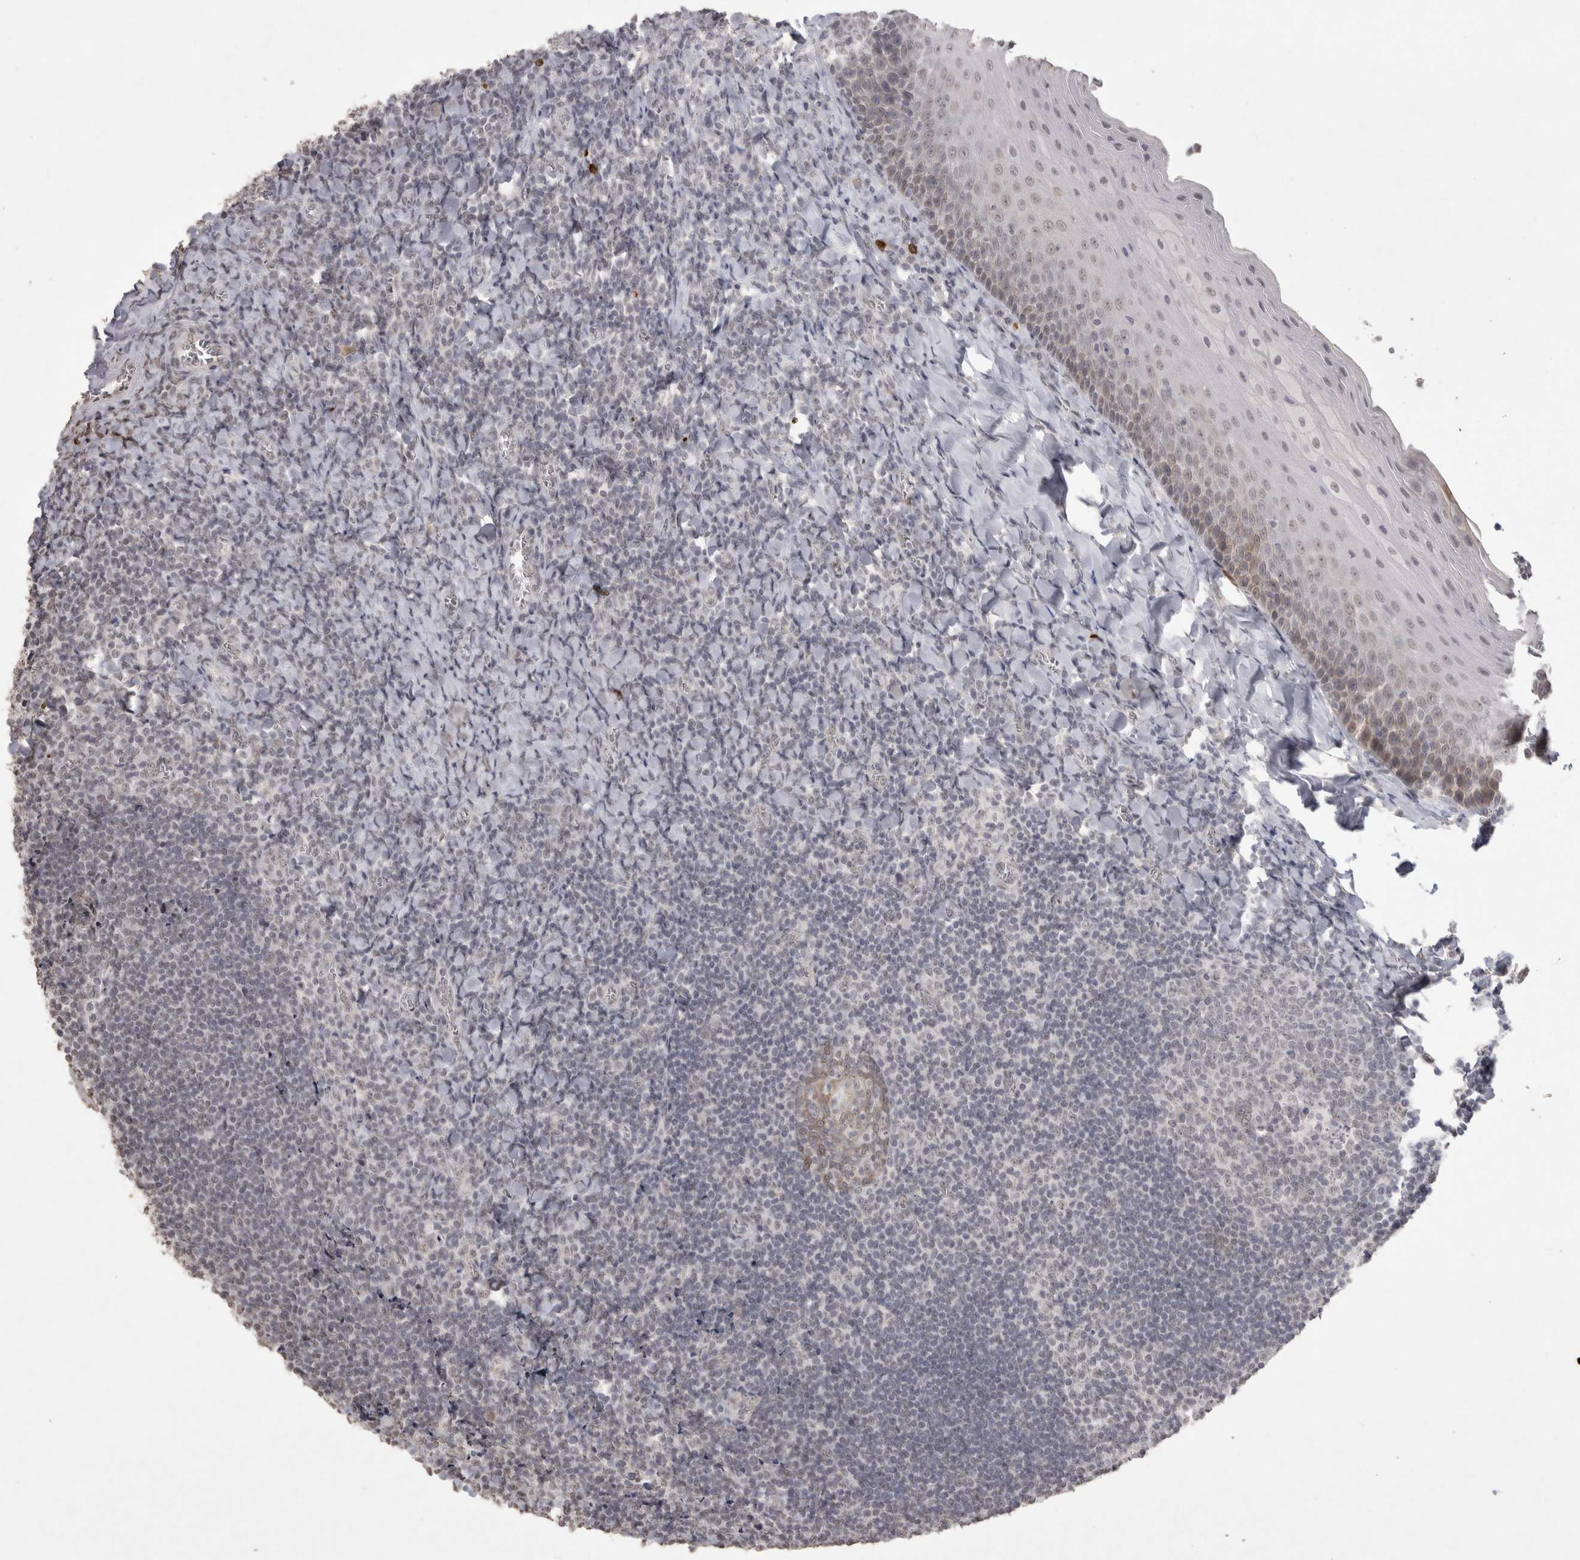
{"staining": {"intensity": "negative", "quantity": "none", "location": "none"}, "tissue": "tonsil", "cell_type": "Germinal center cells", "image_type": "normal", "snomed": [{"axis": "morphology", "description": "Normal tissue, NOS"}, {"axis": "topography", "description": "Tonsil"}], "caption": "Immunohistochemistry photomicrograph of benign tonsil: tonsil stained with DAB demonstrates no significant protein positivity in germinal center cells.", "gene": "DDX4", "patient": {"sex": "male", "age": 27}}